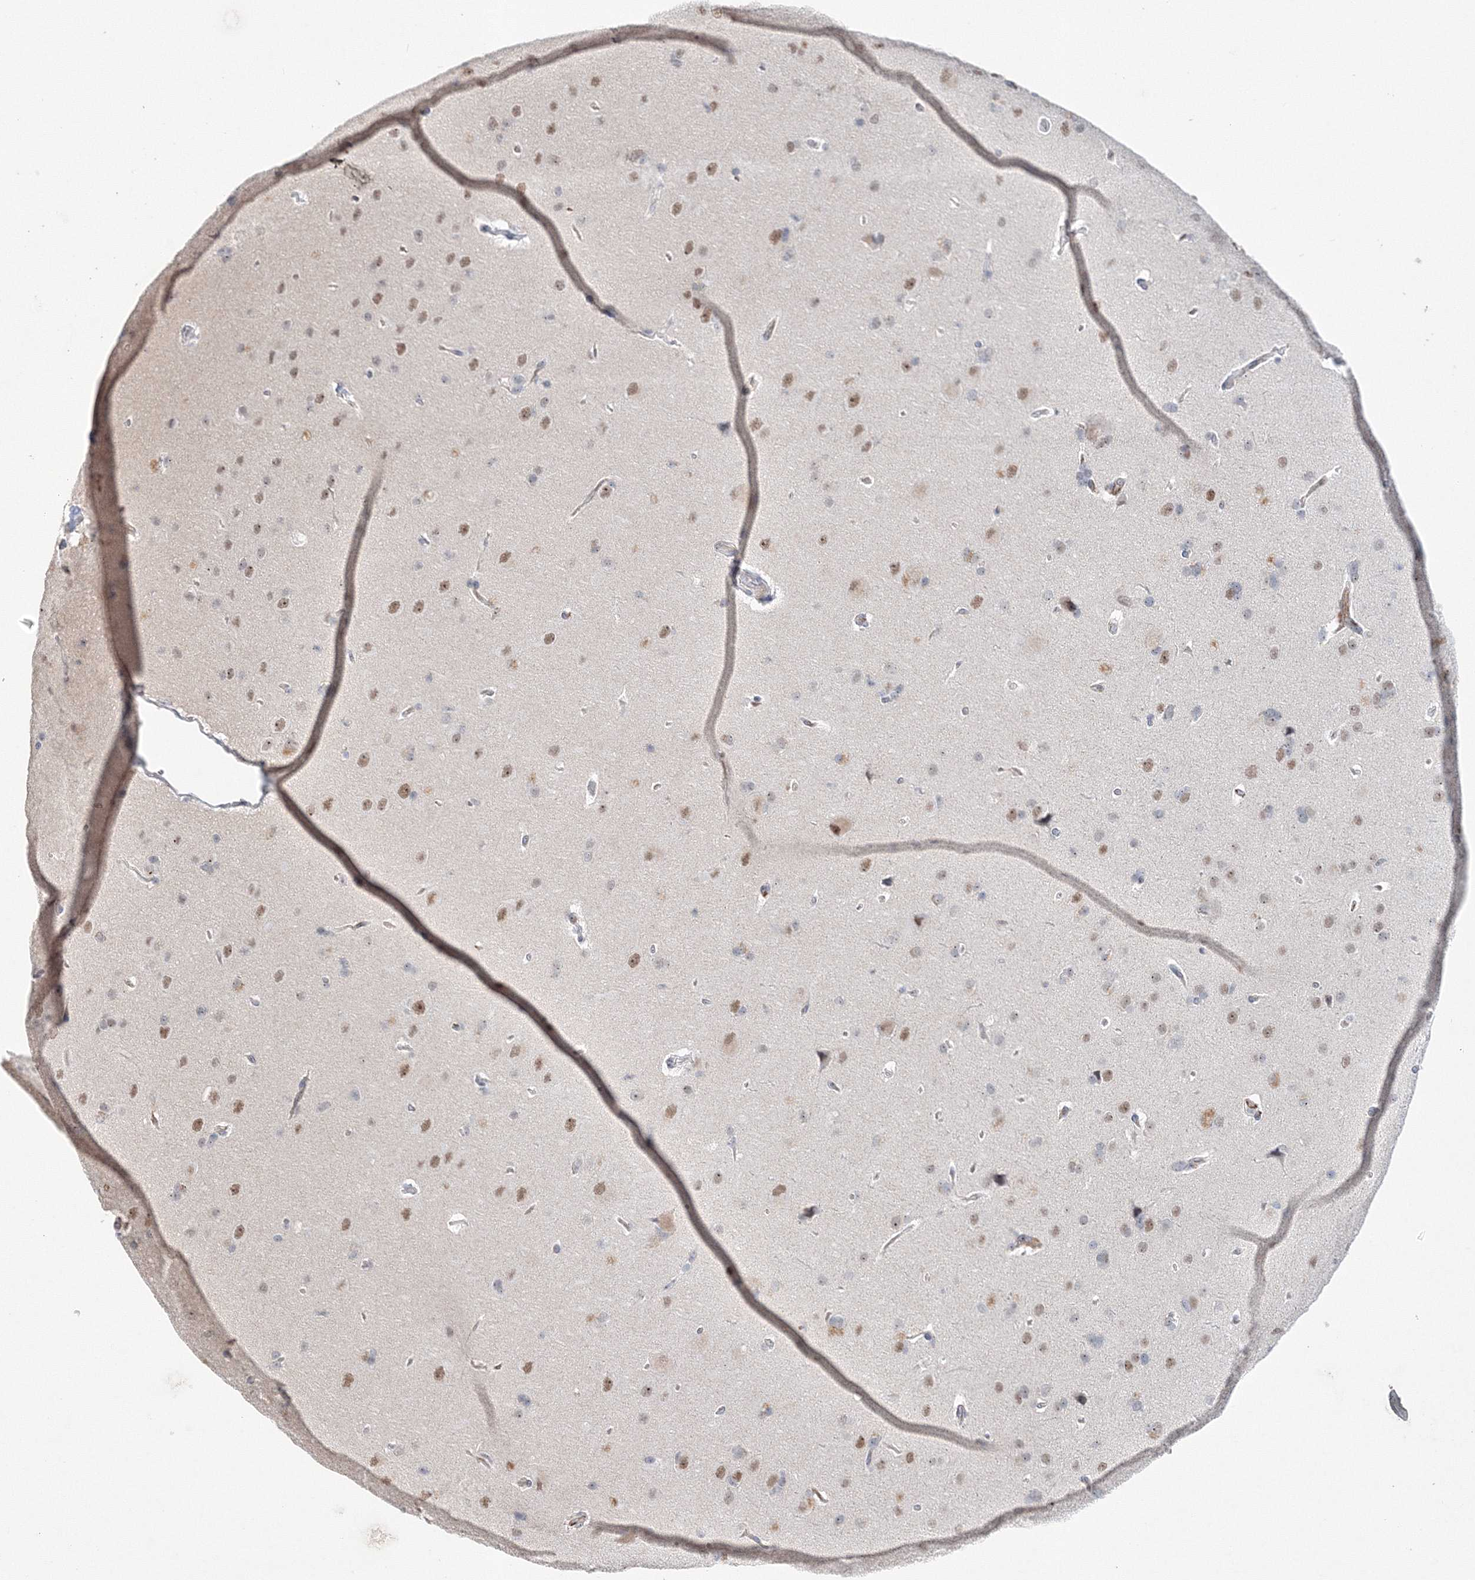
{"staining": {"intensity": "weak", "quantity": "<25%", "location": "cytoplasmic/membranous"}, "tissue": "cerebral cortex", "cell_type": "Endothelial cells", "image_type": "normal", "snomed": [{"axis": "morphology", "description": "Normal tissue, NOS"}, {"axis": "topography", "description": "Cerebral cortex"}], "caption": "A photomicrograph of cerebral cortex stained for a protein reveals no brown staining in endothelial cells.", "gene": "SIRT7", "patient": {"sex": "male", "age": 62}}